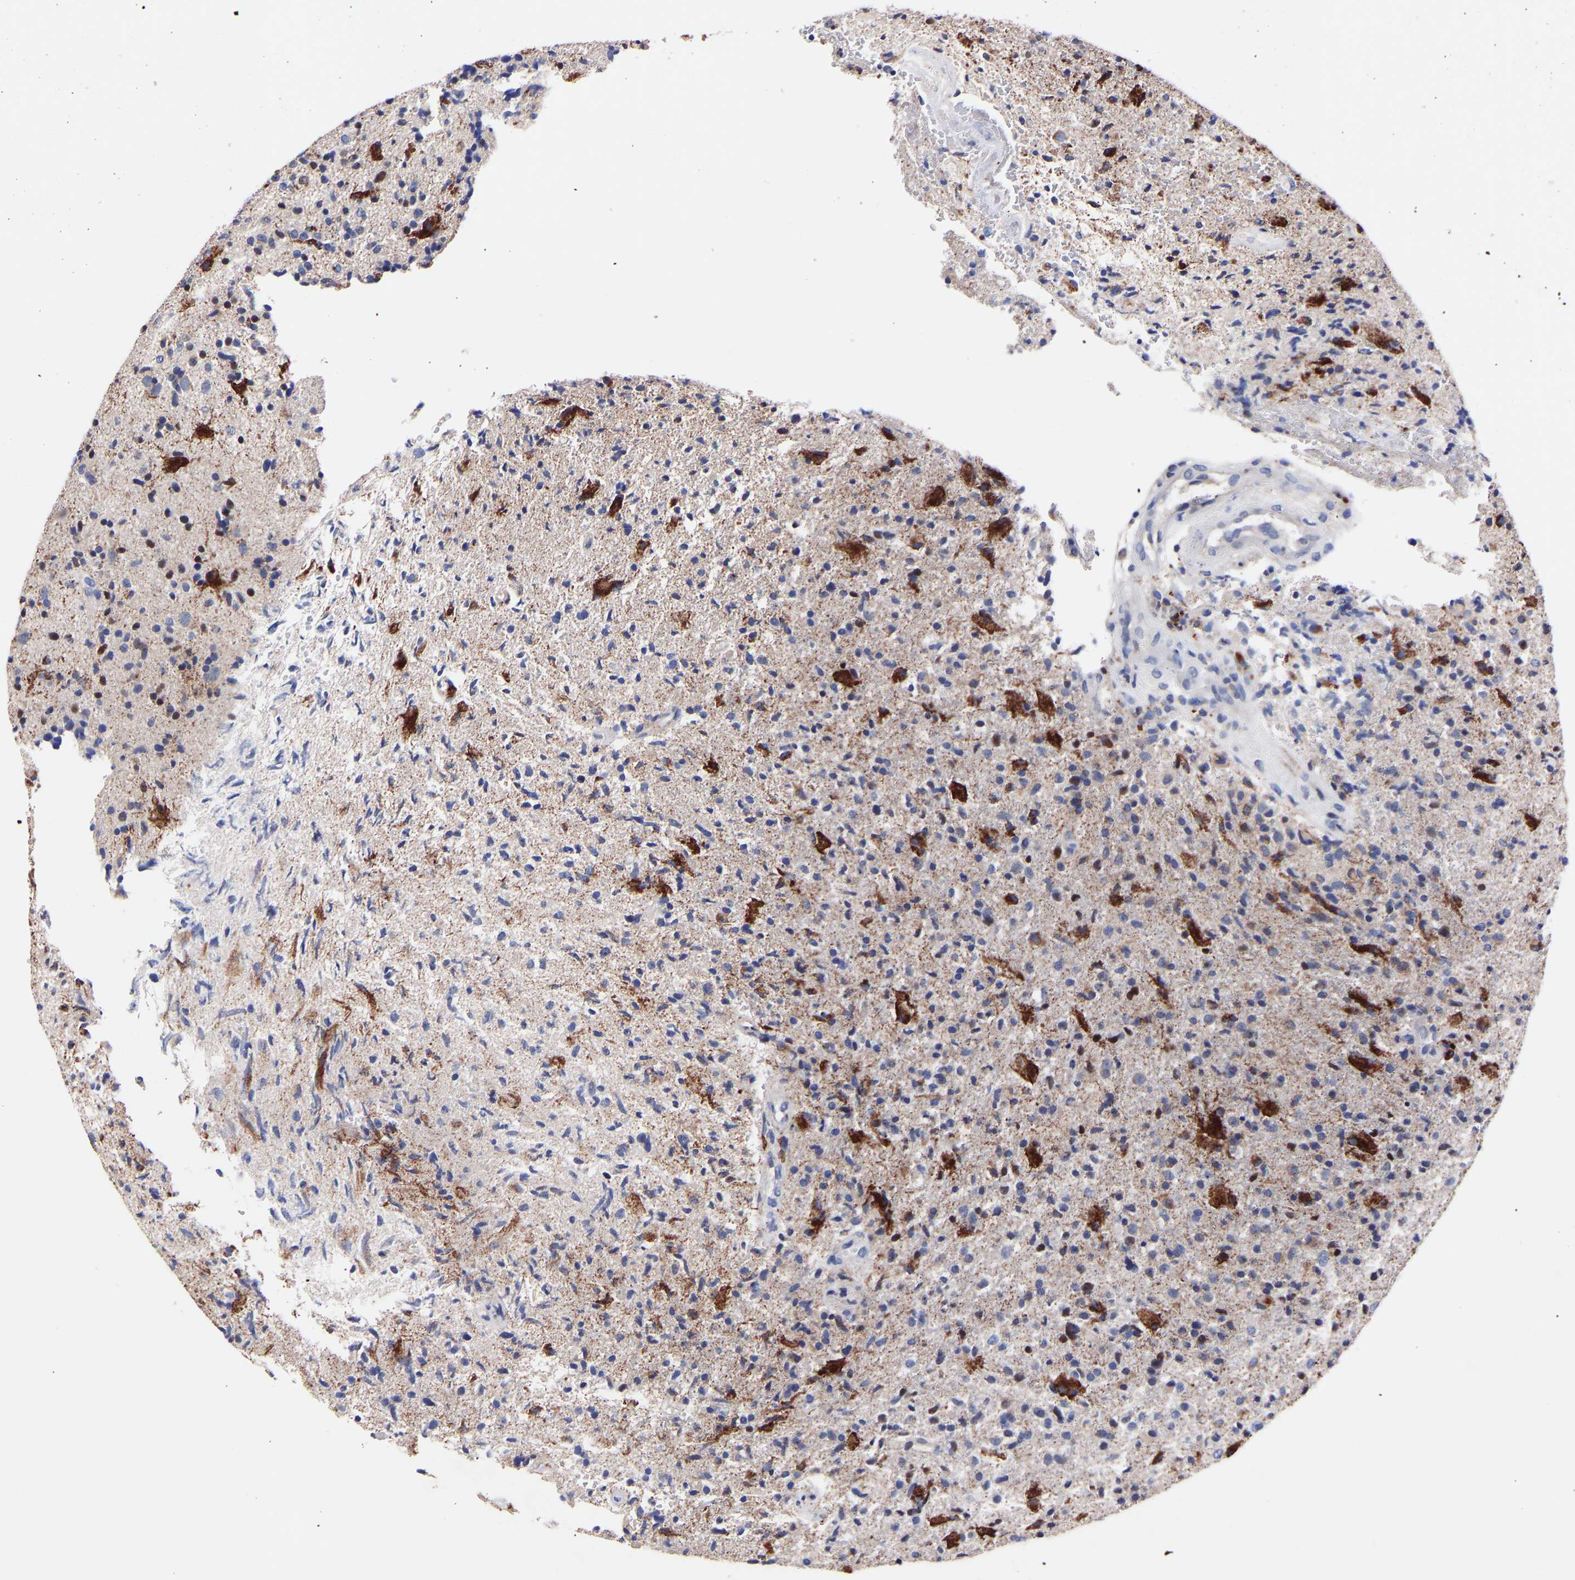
{"staining": {"intensity": "strong", "quantity": "<25%", "location": "cytoplasmic/membranous"}, "tissue": "glioma", "cell_type": "Tumor cells", "image_type": "cancer", "snomed": [{"axis": "morphology", "description": "Glioma, malignant, High grade"}, {"axis": "topography", "description": "Brain"}], "caption": "Brown immunohistochemical staining in malignant glioma (high-grade) shows strong cytoplasmic/membranous positivity in approximately <25% of tumor cells. (DAB (3,3'-diaminobenzidine) IHC with brightfield microscopy, high magnification).", "gene": "SEM1", "patient": {"sex": "male", "age": 72}}